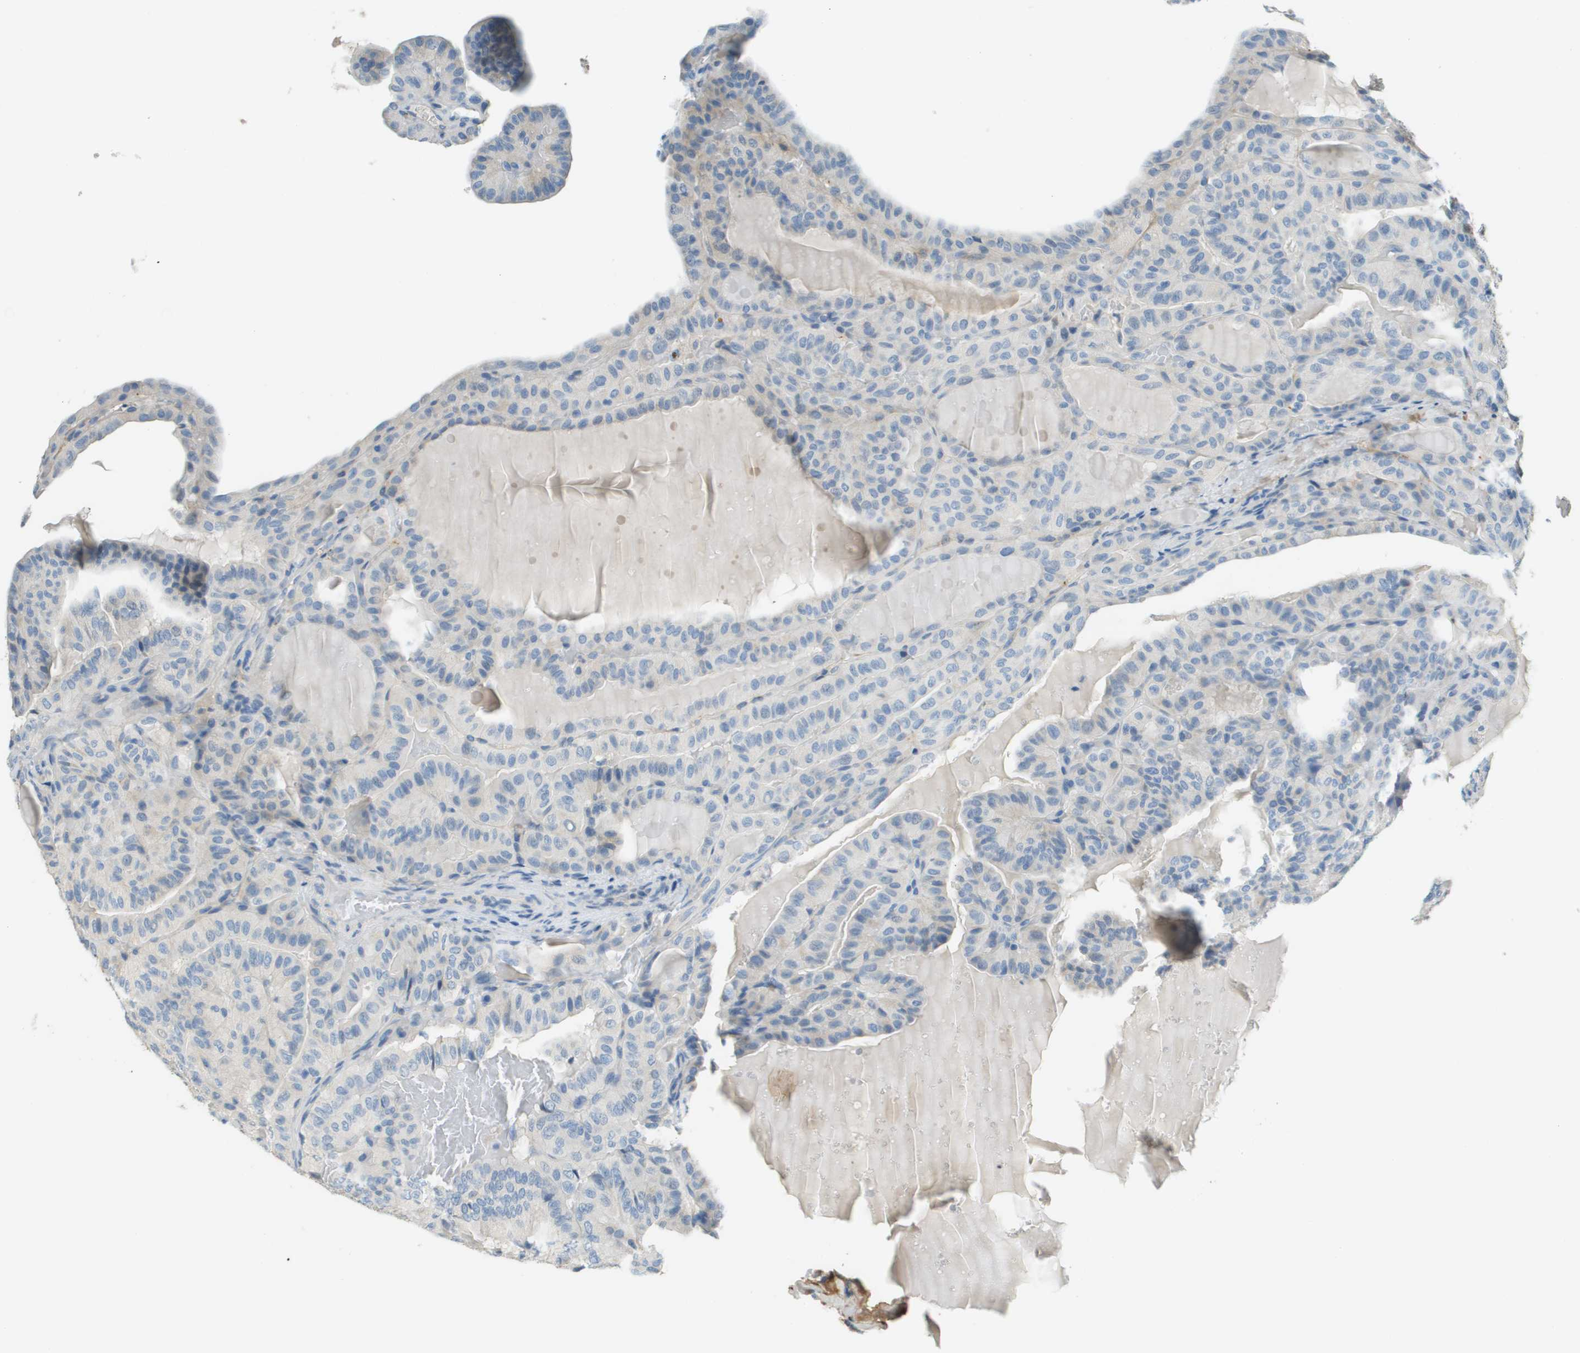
{"staining": {"intensity": "negative", "quantity": "none", "location": "none"}, "tissue": "thyroid cancer", "cell_type": "Tumor cells", "image_type": "cancer", "snomed": [{"axis": "morphology", "description": "Papillary adenocarcinoma, NOS"}, {"axis": "topography", "description": "Thyroid gland"}], "caption": "This is a image of immunohistochemistry staining of thyroid papillary adenocarcinoma, which shows no expression in tumor cells. (Stains: DAB (3,3'-diaminobenzidine) immunohistochemistry with hematoxylin counter stain, Microscopy: brightfield microscopy at high magnification).", "gene": "DCN", "patient": {"sex": "male", "age": 77}}